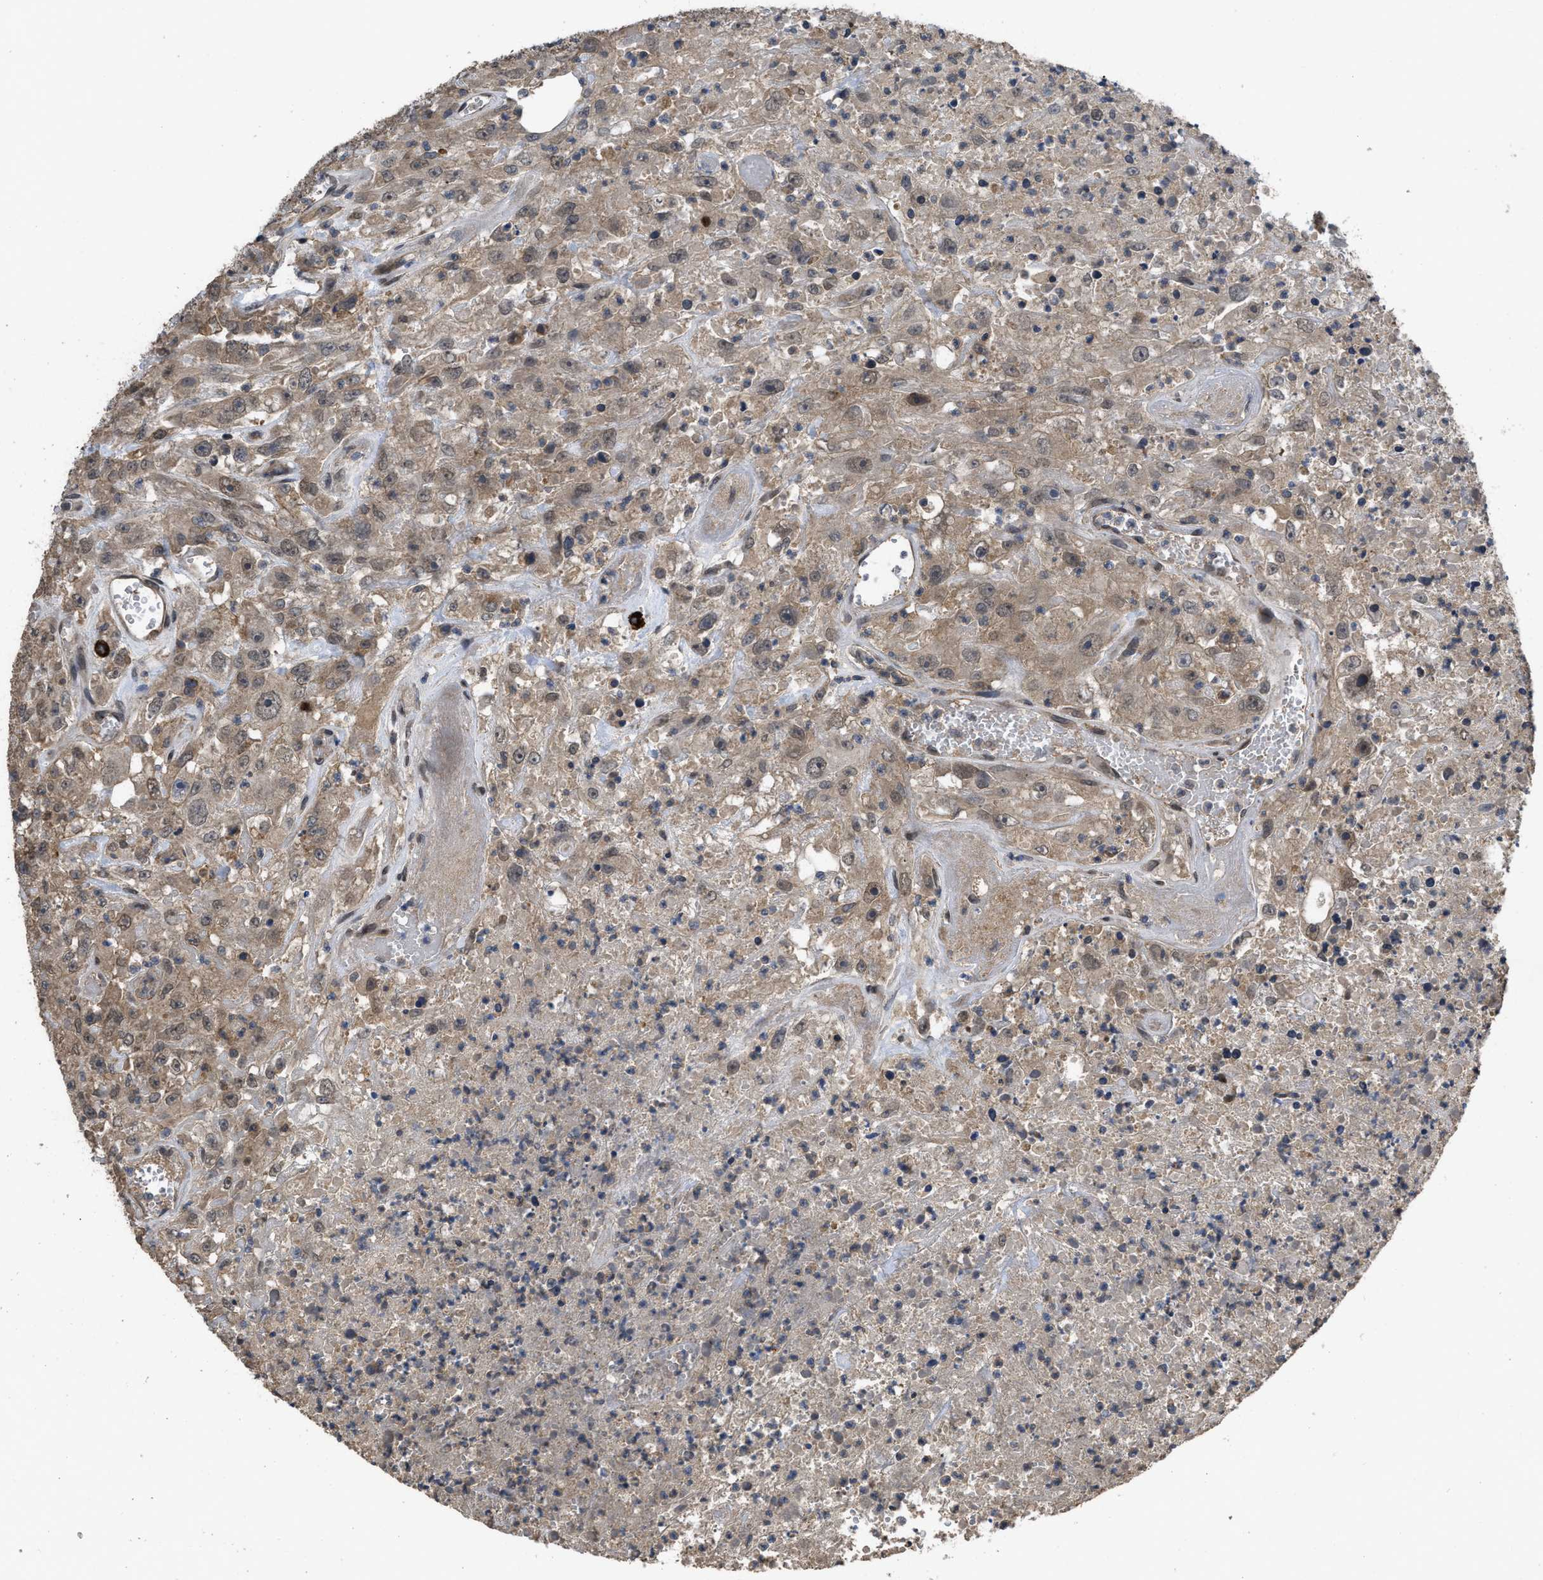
{"staining": {"intensity": "weak", "quantity": "25%-75%", "location": "cytoplasmic/membranous"}, "tissue": "urothelial cancer", "cell_type": "Tumor cells", "image_type": "cancer", "snomed": [{"axis": "morphology", "description": "Urothelial carcinoma, High grade"}, {"axis": "topography", "description": "Urinary bladder"}], "caption": "Tumor cells exhibit low levels of weak cytoplasmic/membranous staining in about 25%-75% of cells in high-grade urothelial carcinoma.", "gene": "UTRN", "patient": {"sex": "male", "age": 46}}